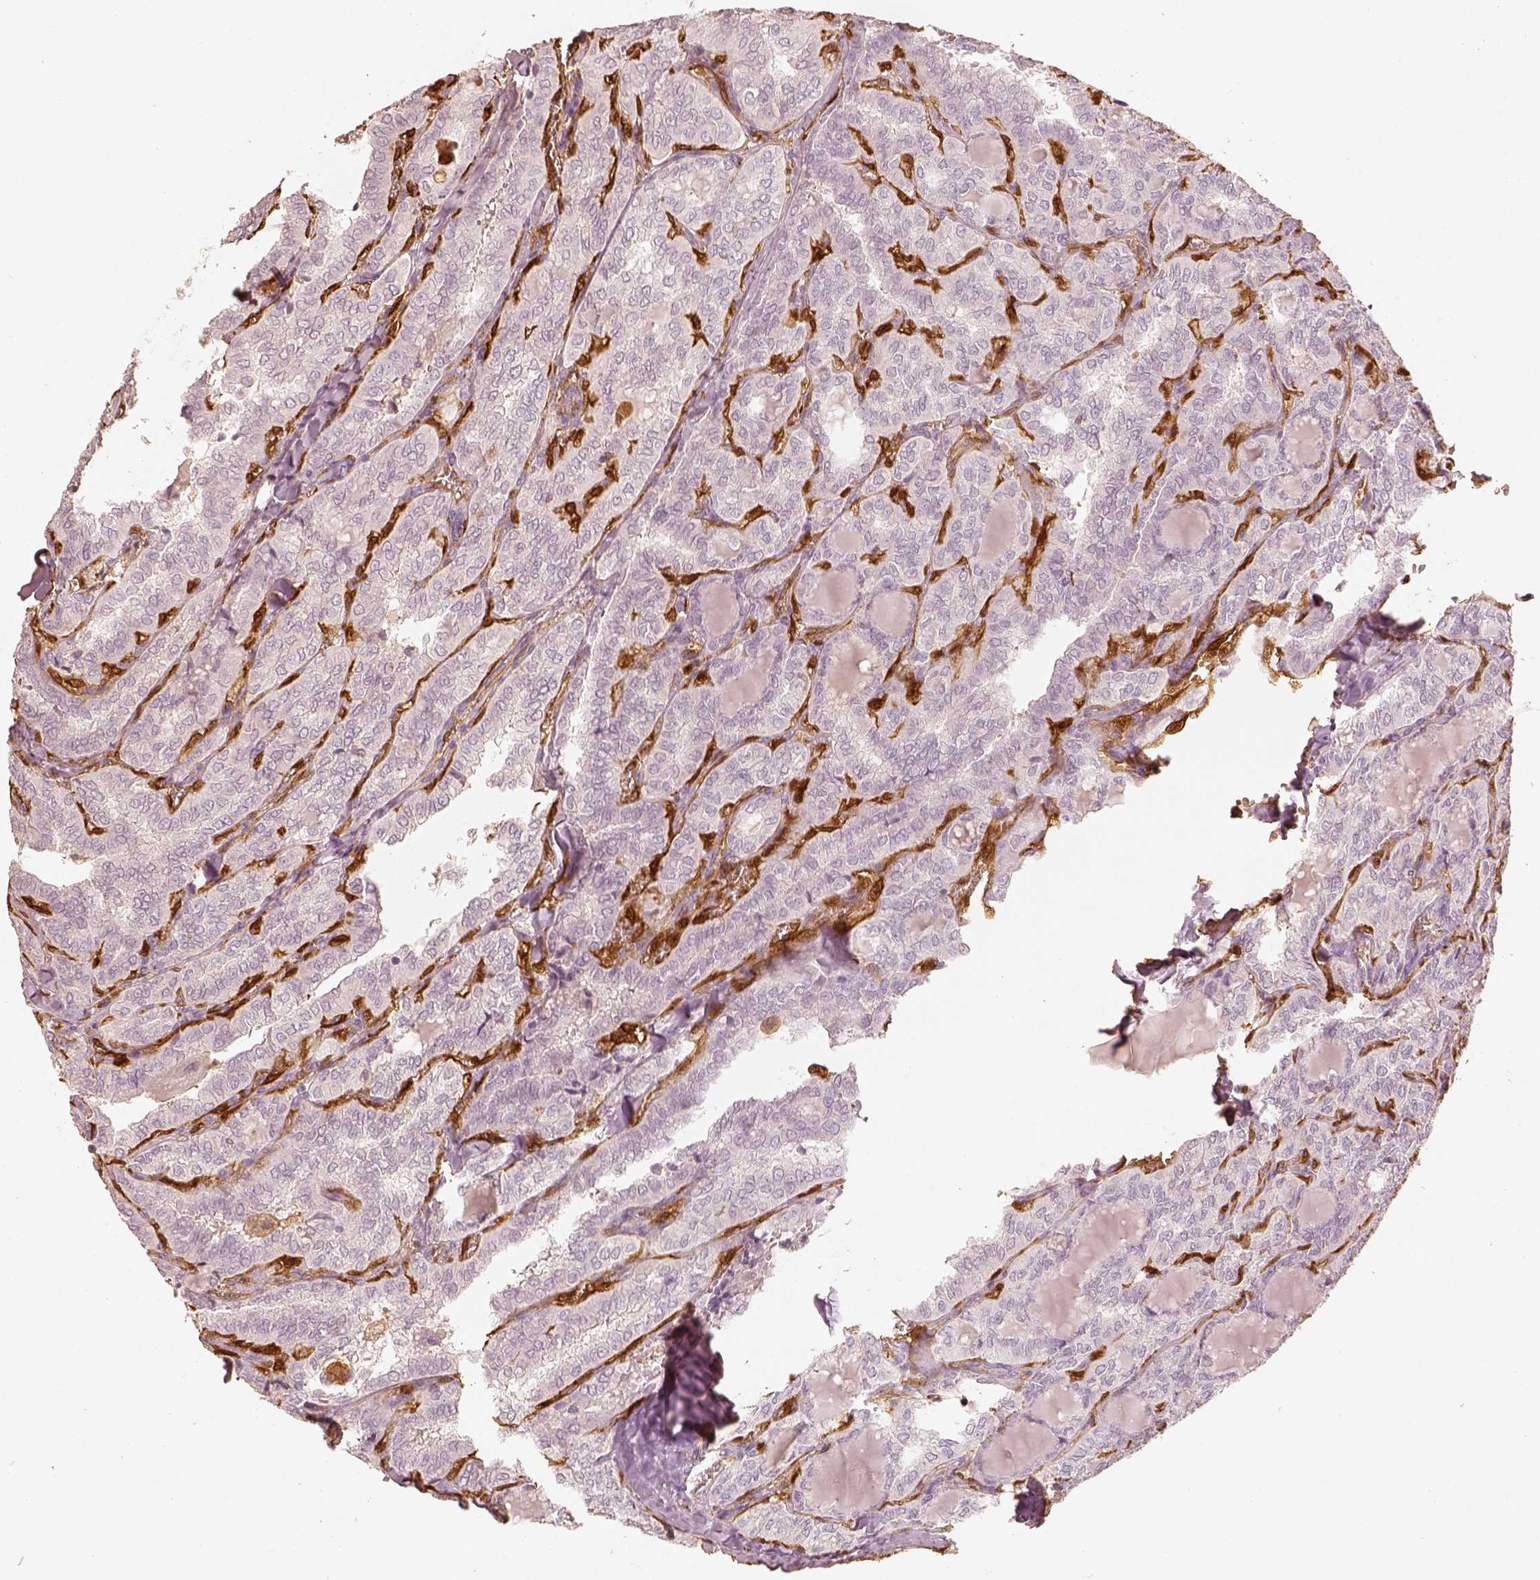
{"staining": {"intensity": "negative", "quantity": "none", "location": "none"}, "tissue": "thyroid cancer", "cell_type": "Tumor cells", "image_type": "cancer", "snomed": [{"axis": "morphology", "description": "Papillary adenocarcinoma, NOS"}, {"axis": "topography", "description": "Thyroid gland"}], "caption": "Thyroid papillary adenocarcinoma was stained to show a protein in brown. There is no significant staining in tumor cells.", "gene": "FSCN1", "patient": {"sex": "female", "age": 41}}